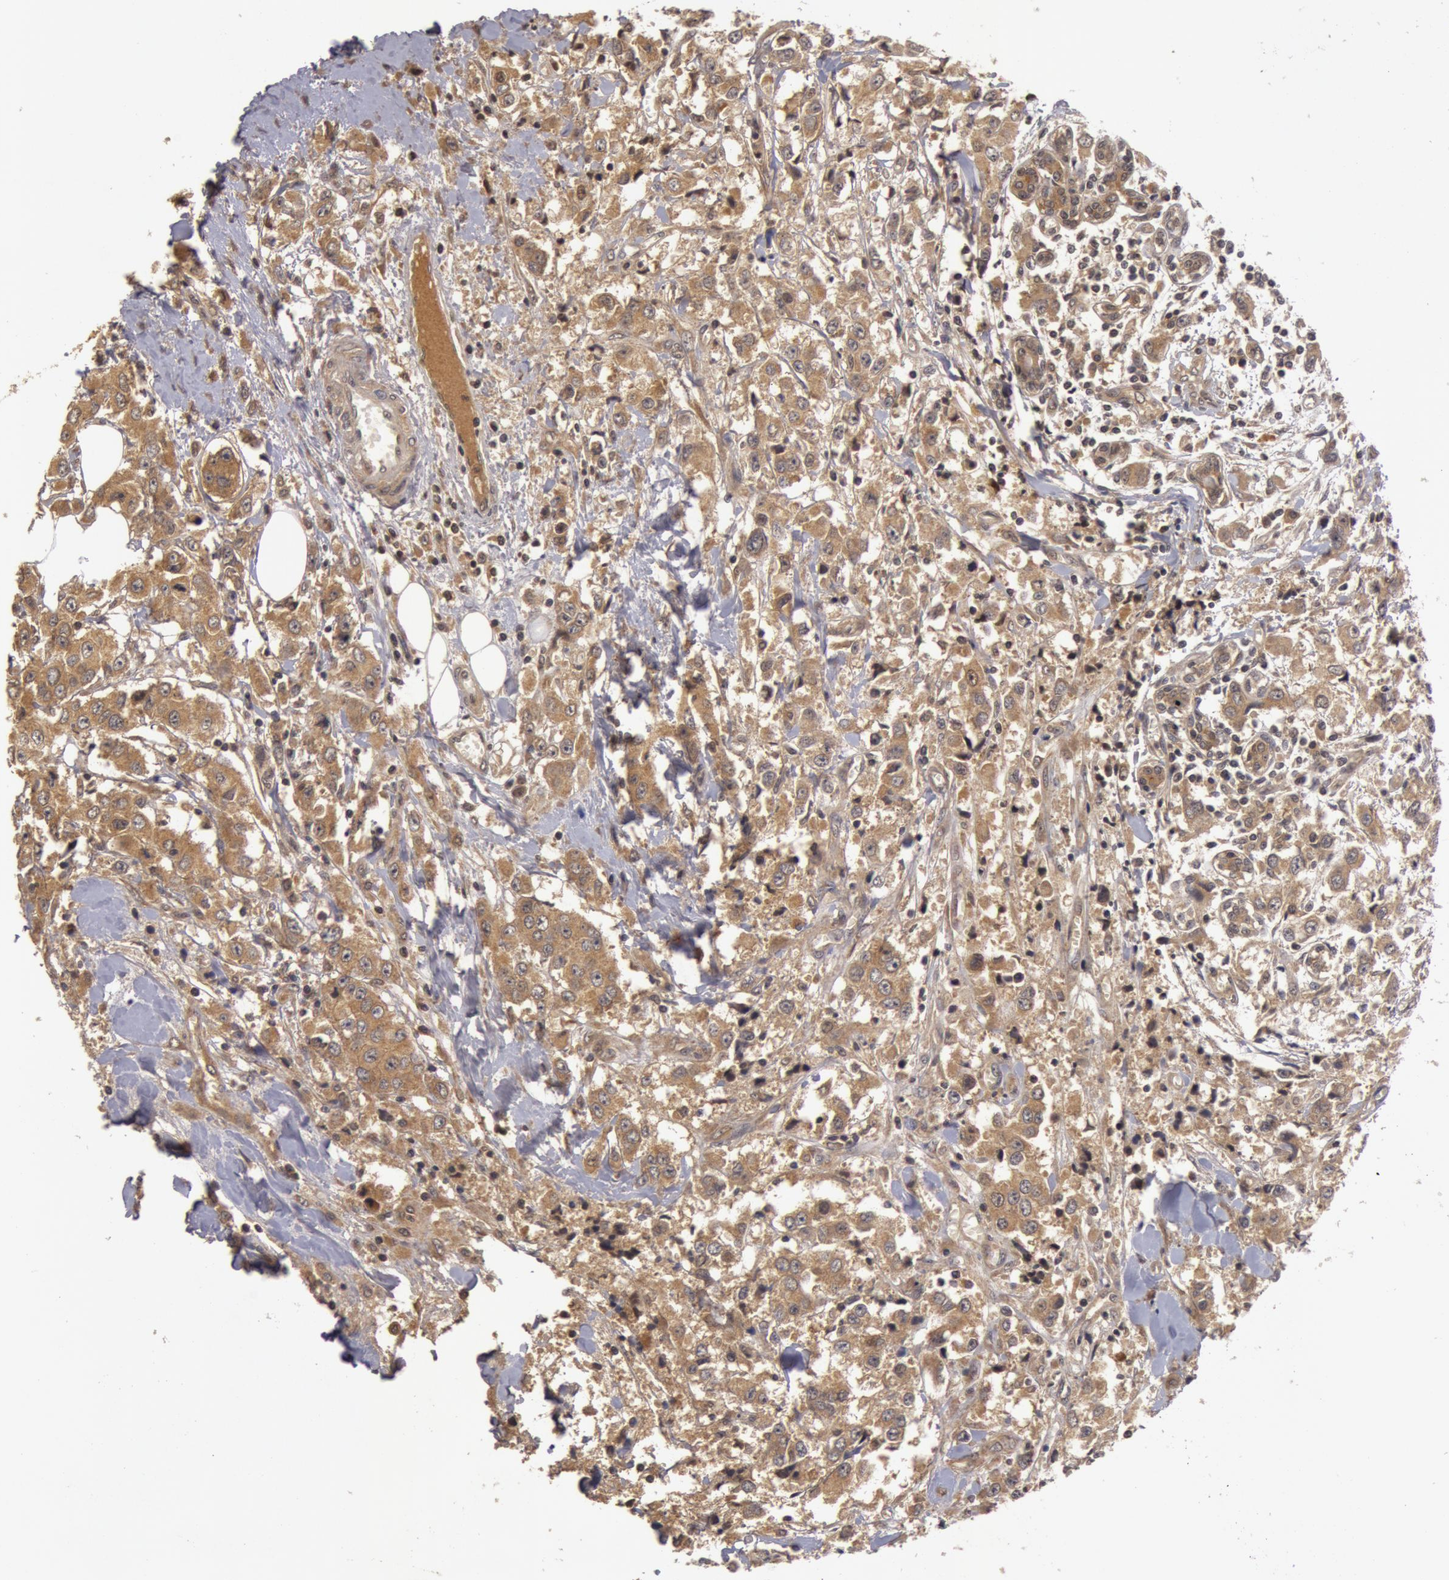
{"staining": {"intensity": "moderate", "quantity": ">75%", "location": "cytoplasmic/membranous"}, "tissue": "breast cancer", "cell_type": "Tumor cells", "image_type": "cancer", "snomed": [{"axis": "morphology", "description": "Duct carcinoma"}, {"axis": "topography", "description": "Breast"}], "caption": "A high-resolution image shows immunohistochemistry staining of breast cancer (invasive ductal carcinoma), which reveals moderate cytoplasmic/membranous positivity in approximately >75% of tumor cells. Using DAB (brown) and hematoxylin (blue) stains, captured at high magnification using brightfield microscopy.", "gene": "BCHE", "patient": {"sex": "female", "age": 58}}